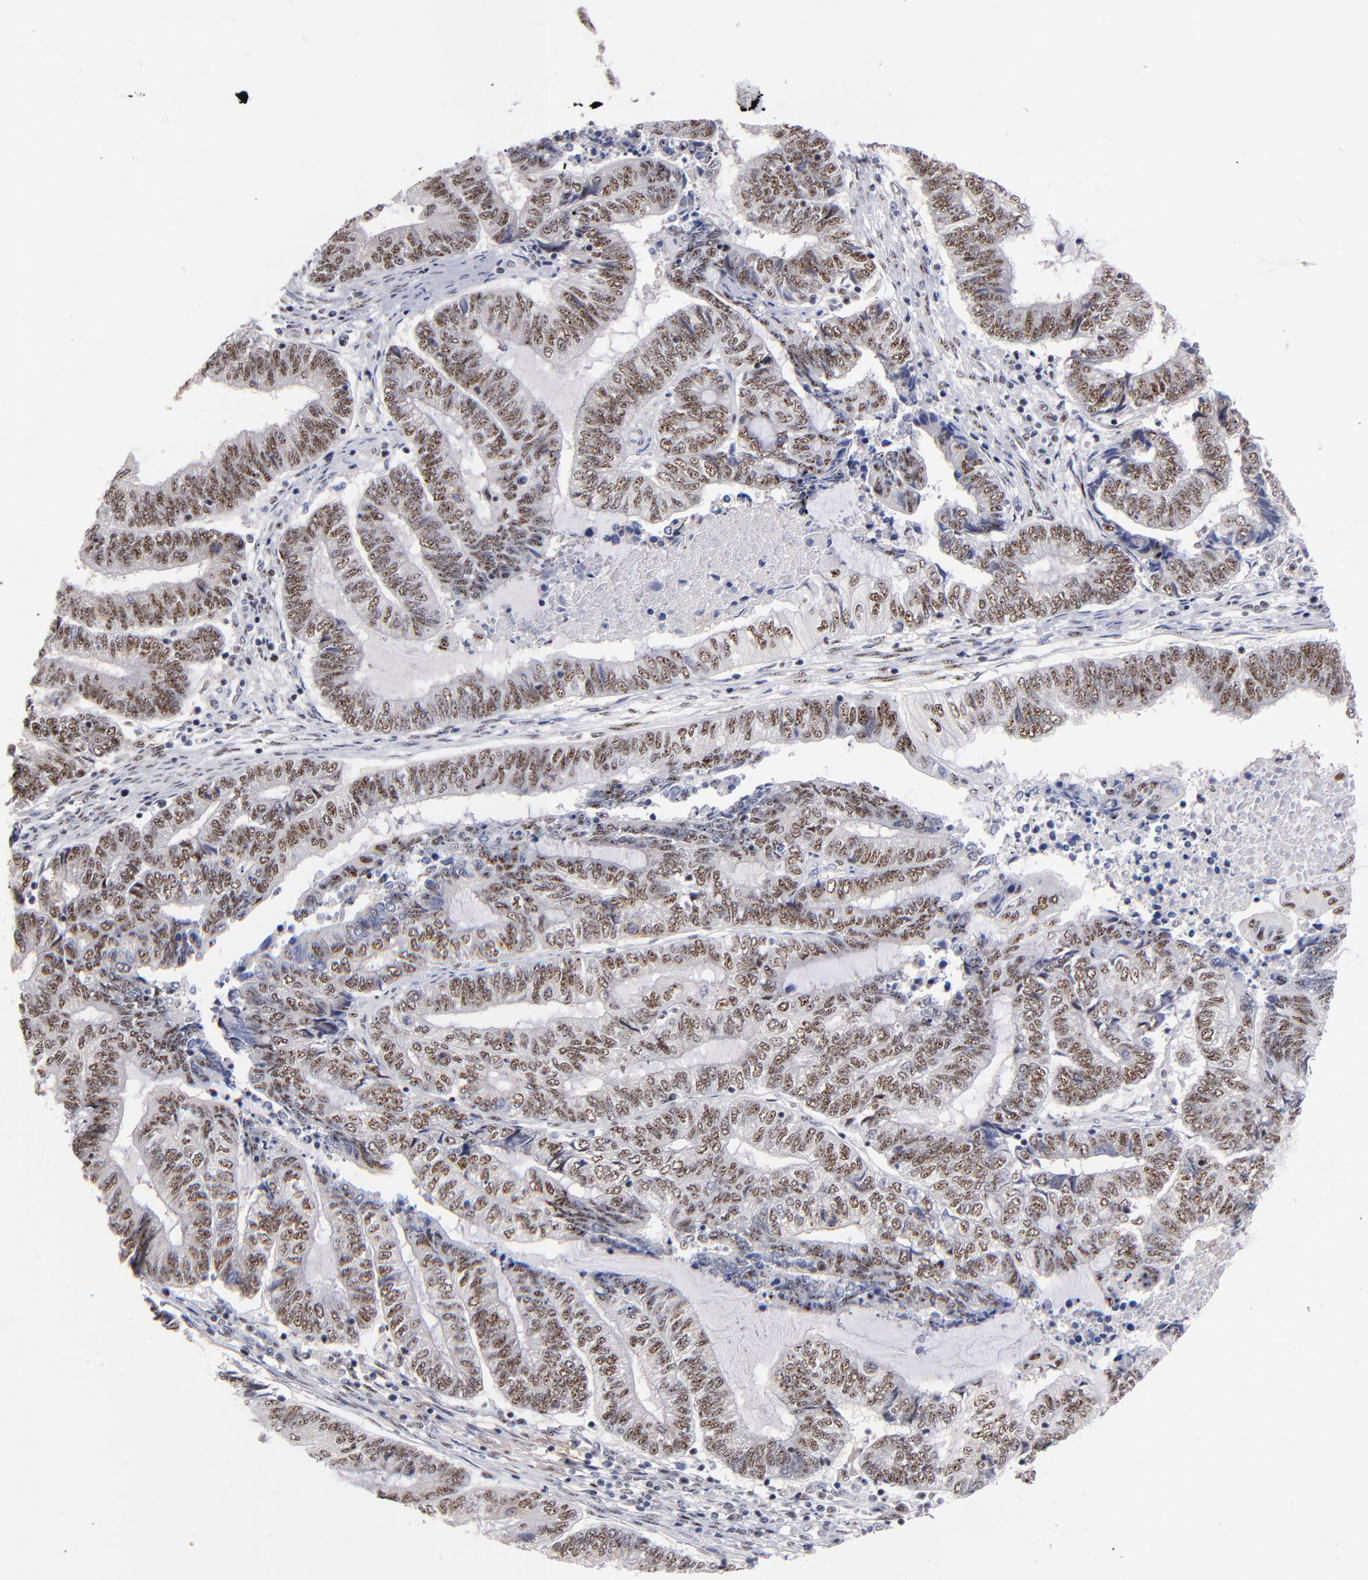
{"staining": {"intensity": "moderate", "quantity": ">75%", "location": "nuclear"}, "tissue": "endometrial cancer", "cell_type": "Tumor cells", "image_type": "cancer", "snomed": [{"axis": "morphology", "description": "Adenocarcinoma, NOS"}, {"axis": "topography", "description": "Uterus"}, {"axis": "topography", "description": "Endometrium"}], "caption": "IHC histopathology image of endometrial adenocarcinoma stained for a protein (brown), which reveals medium levels of moderate nuclear staining in approximately >75% of tumor cells.", "gene": "RAF1", "patient": {"sex": "female", "age": 70}}